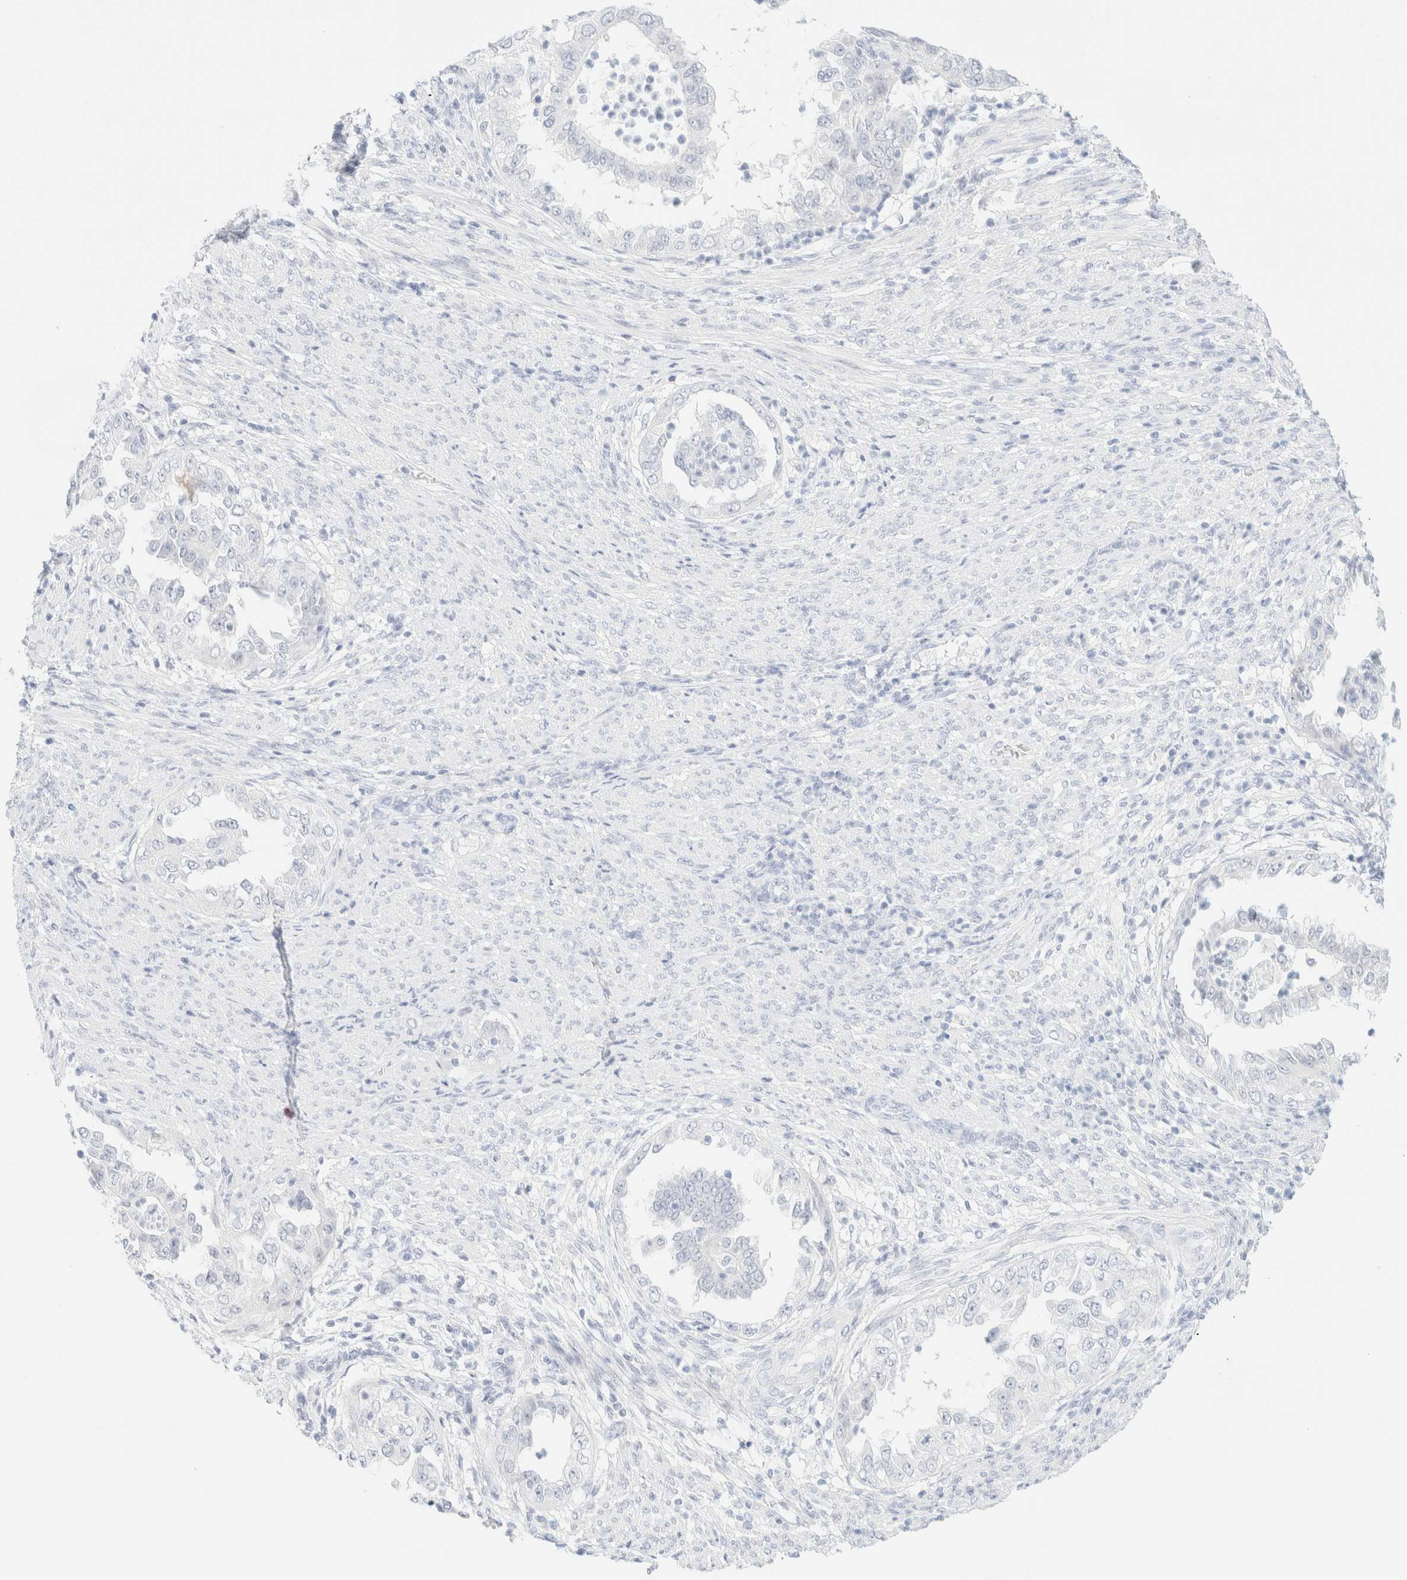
{"staining": {"intensity": "negative", "quantity": "none", "location": "none"}, "tissue": "endometrial cancer", "cell_type": "Tumor cells", "image_type": "cancer", "snomed": [{"axis": "morphology", "description": "Adenocarcinoma, NOS"}, {"axis": "topography", "description": "Endometrium"}], "caption": "IHC of human adenocarcinoma (endometrial) demonstrates no positivity in tumor cells.", "gene": "KRT15", "patient": {"sex": "female", "age": 85}}